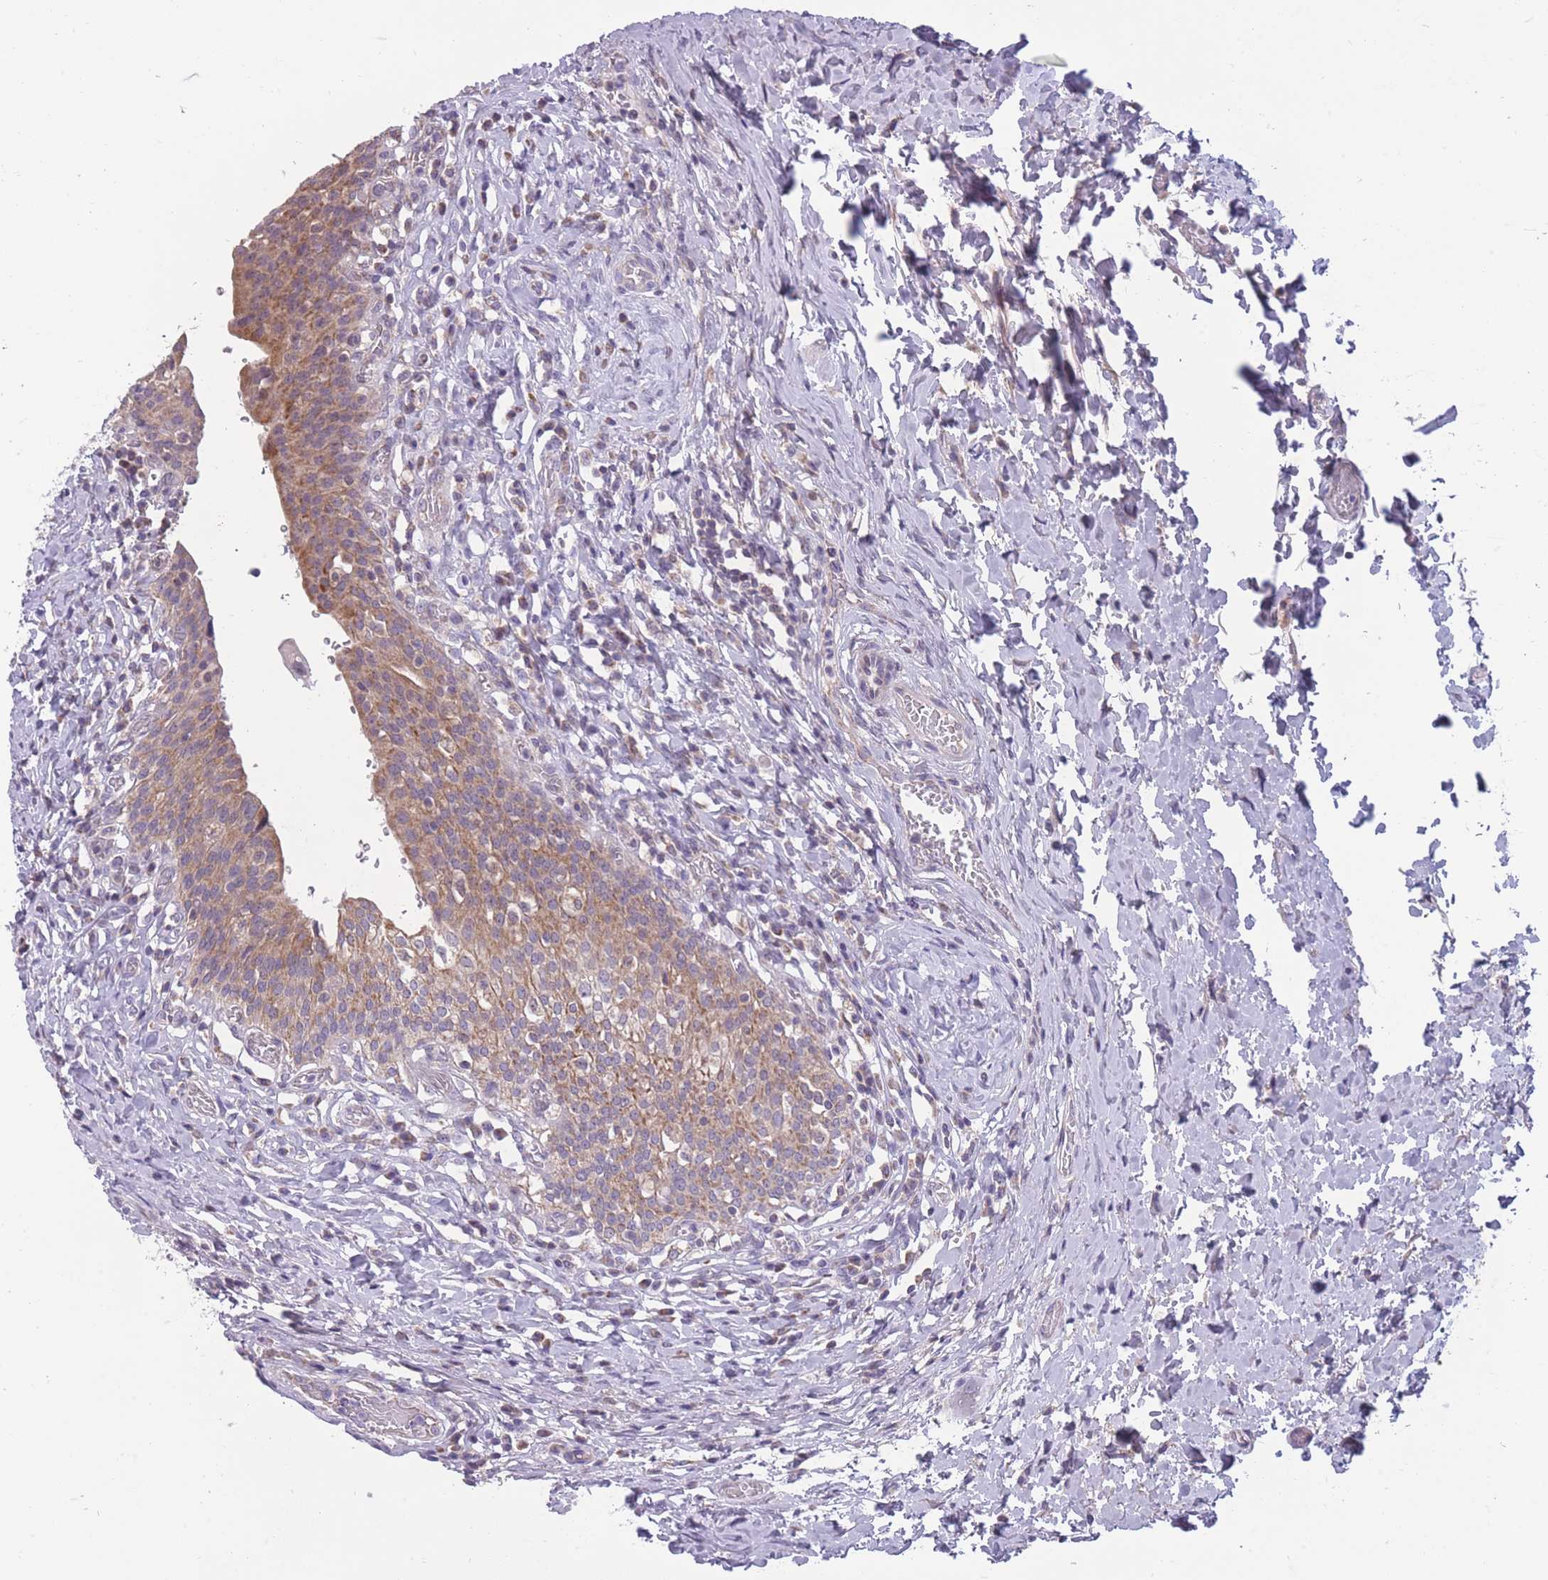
{"staining": {"intensity": "moderate", "quantity": ">75%", "location": "cytoplasmic/membranous"}, "tissue": "urinary bladder", "cell_type": "Urothelial cells", "image_type": "normal", "snomed": [{"axis": "morphology", "description": "Normal tissue, NOS"}, {"axis": "morphology", "description": "Inflammation, NOS"}, {"axis": "topography", "description": "Urinary bladder"}], "caption": "Urinary bladder stained with a brown dye exhibits moderate cytoplasmic/membranous positive positivity in approximately >75% of urothelial cells.", "gene": "MRPS18C", "patient": {"sex": "male", "age": 64}}